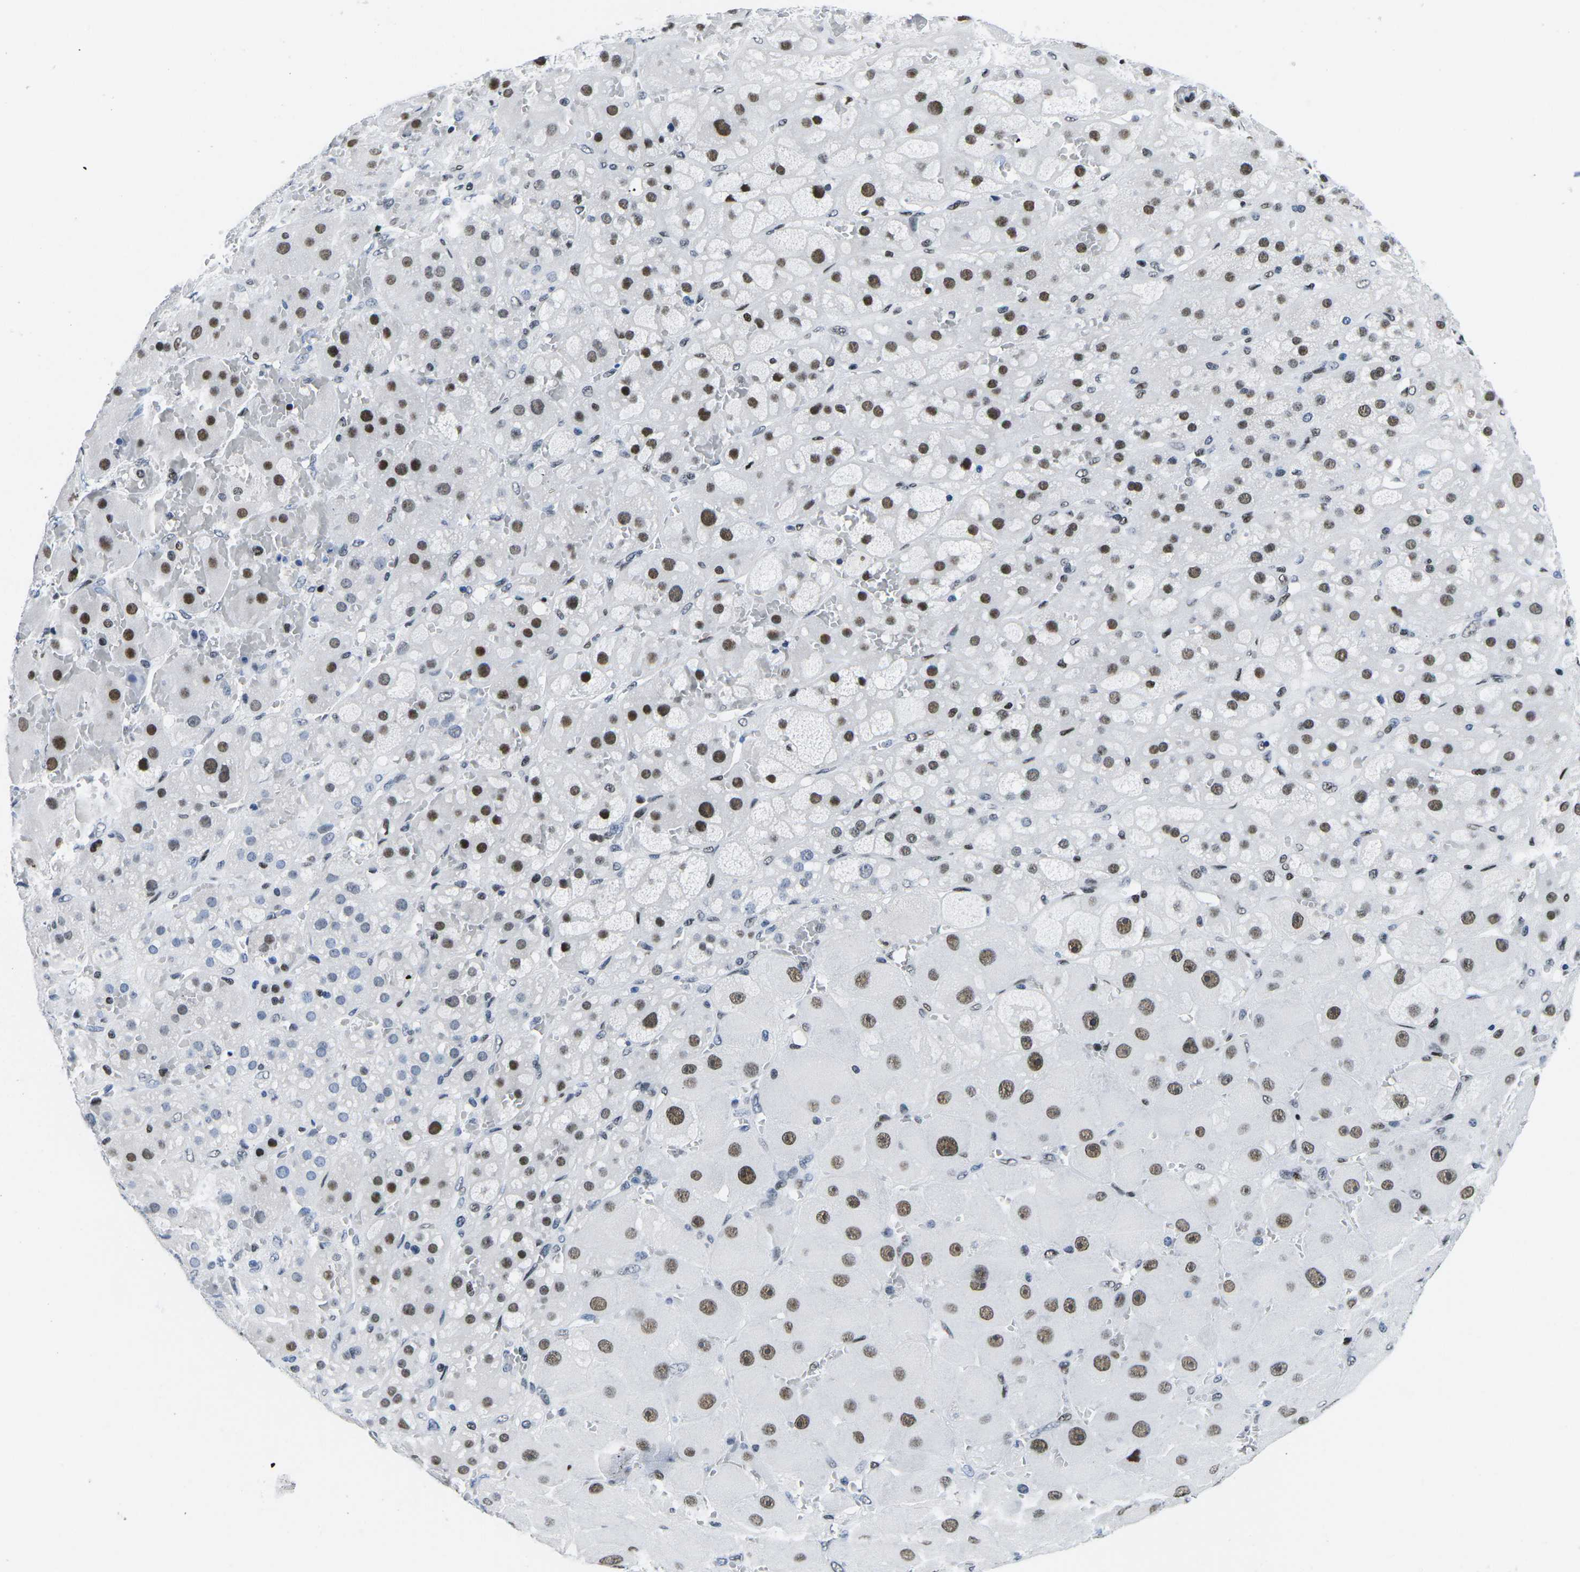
{"staining": {"intensity": "strong", "quantity": ">75%", "location": "nuclear"}, "tissue": "adrenal gland", "cell_type": "Glandular cells", "image_type": "normal", "snomed": [{"axis": "morphology", "description": "Normal tissue, NOS"}, {"axis": "topography", "description": "Adrenal gland"}], "caption": "Immunohistochemistry (IHC) (DAB (3,3'-diaminobenzidine)) staining of normal adrenal gland shows strong nuclear protein staining in about >75% of glandular cells.", "gene": "ATF1", "patient": {"sex": "female", "age": 47}}